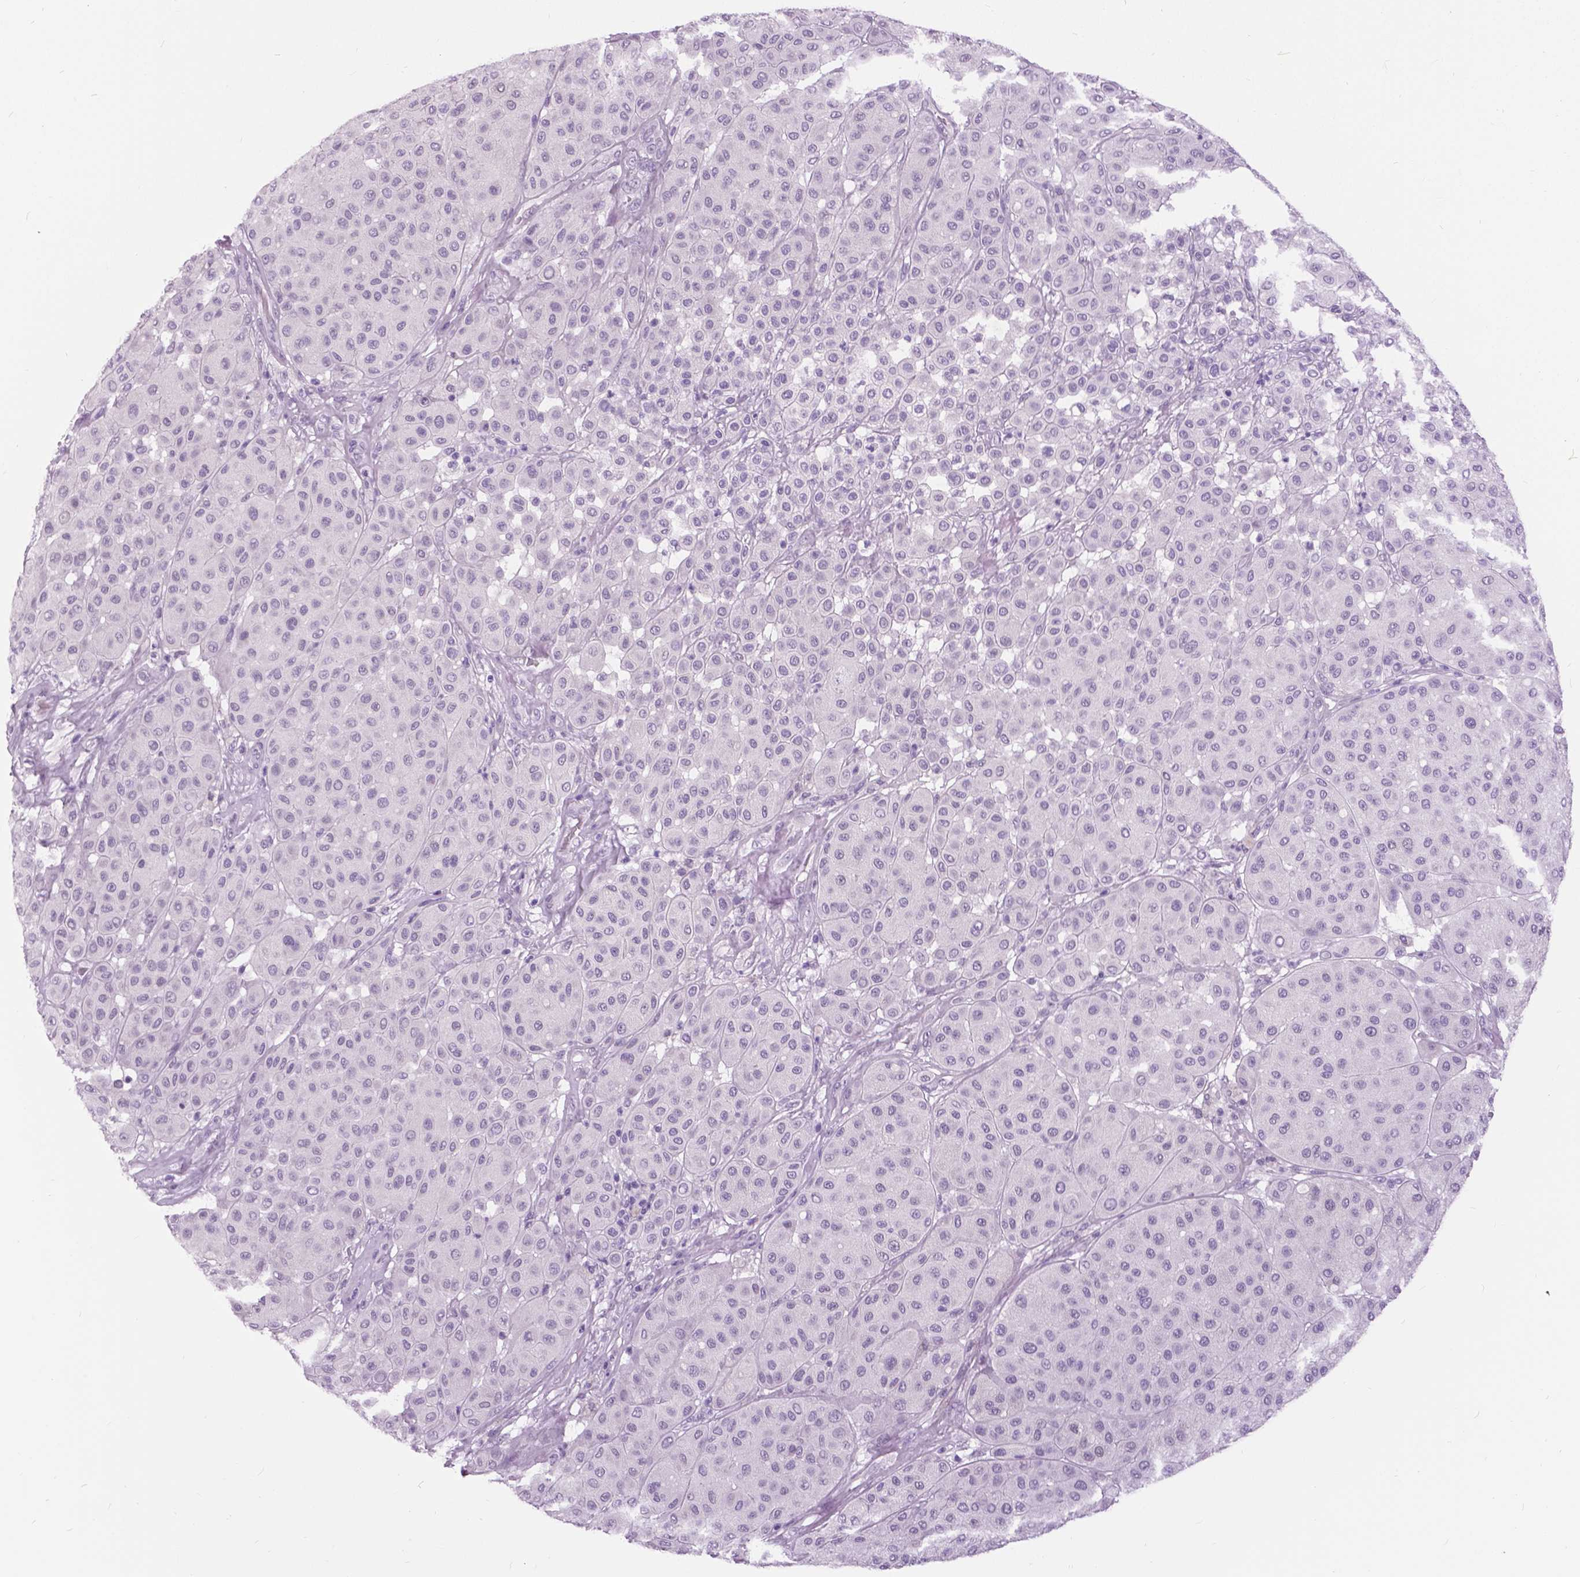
{"staining": {"intensity": "negative", "quantity": "none", "location": "none"}, "tissue": "melanoma", "cell_type": "Tumor cells", "image_type": "cancer", "snomed": [{"axis": "morphology", "description": "Malignant melanoma, Metastatic site"}, {"axis": "topography", "description": "Smooth muscle"}], "caption": "Immunohistochemical staining of malignant melanoma (metastatic site) shows no significant expression in tumor cells.", "gene": "MYOM1", "patient": {"sex": "male", "age": 41}}